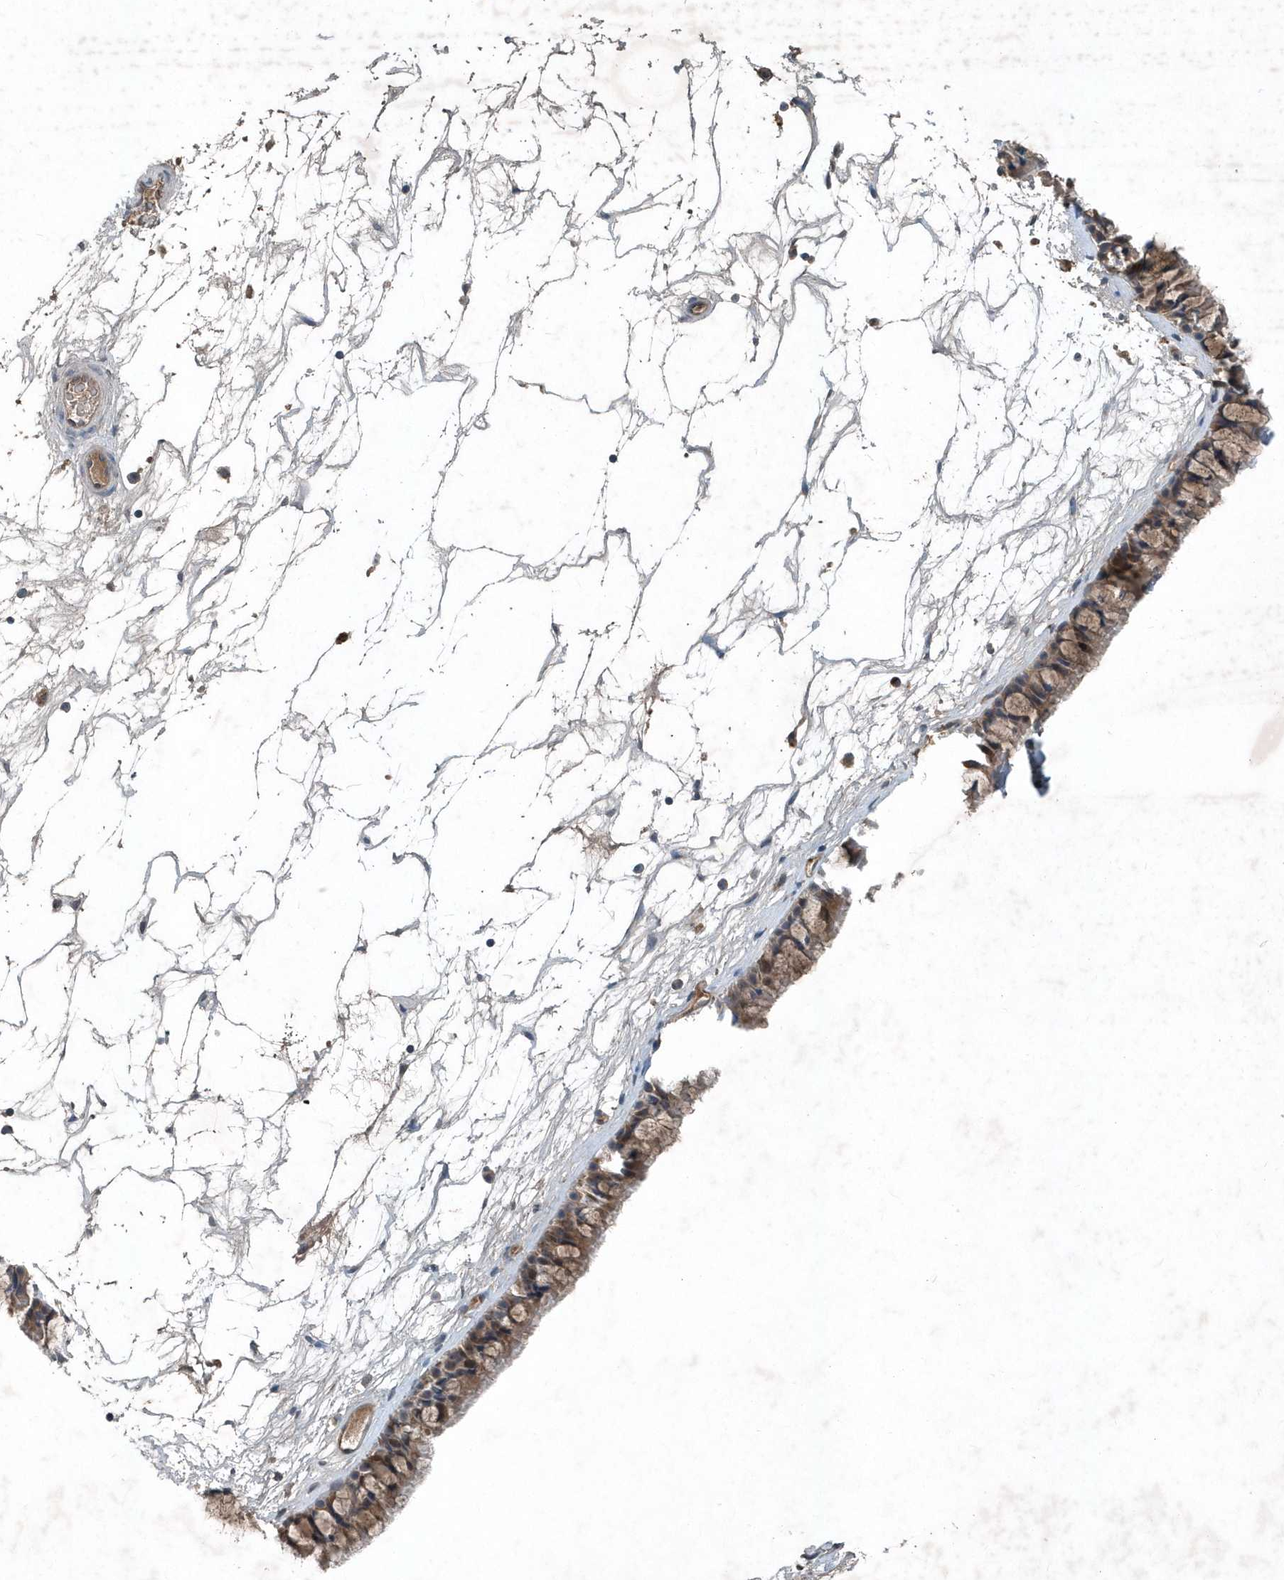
{"staining": {"intensity": "weak", "quantity": ">75%", "location": "cytoplasmic/membranous"}, "tissue": "nasopharynx", "cell_type": "Respiratory epithelial cells", "image_type": "normal", "snomed": [{"axis": "morphology", "description": "Normal tissue, NOS"}, {"axis": "topography", "description": "Nasopharynx"}], "caption": "Immunohistochemical staining of normal nasopharynx displays >75% levels of weak cytoplasmic/membranous protein positivity in about >75% of respiratory epithelial cells.", "gene": "SCFD2", "patient": {"sex": "male", "age": 64}}